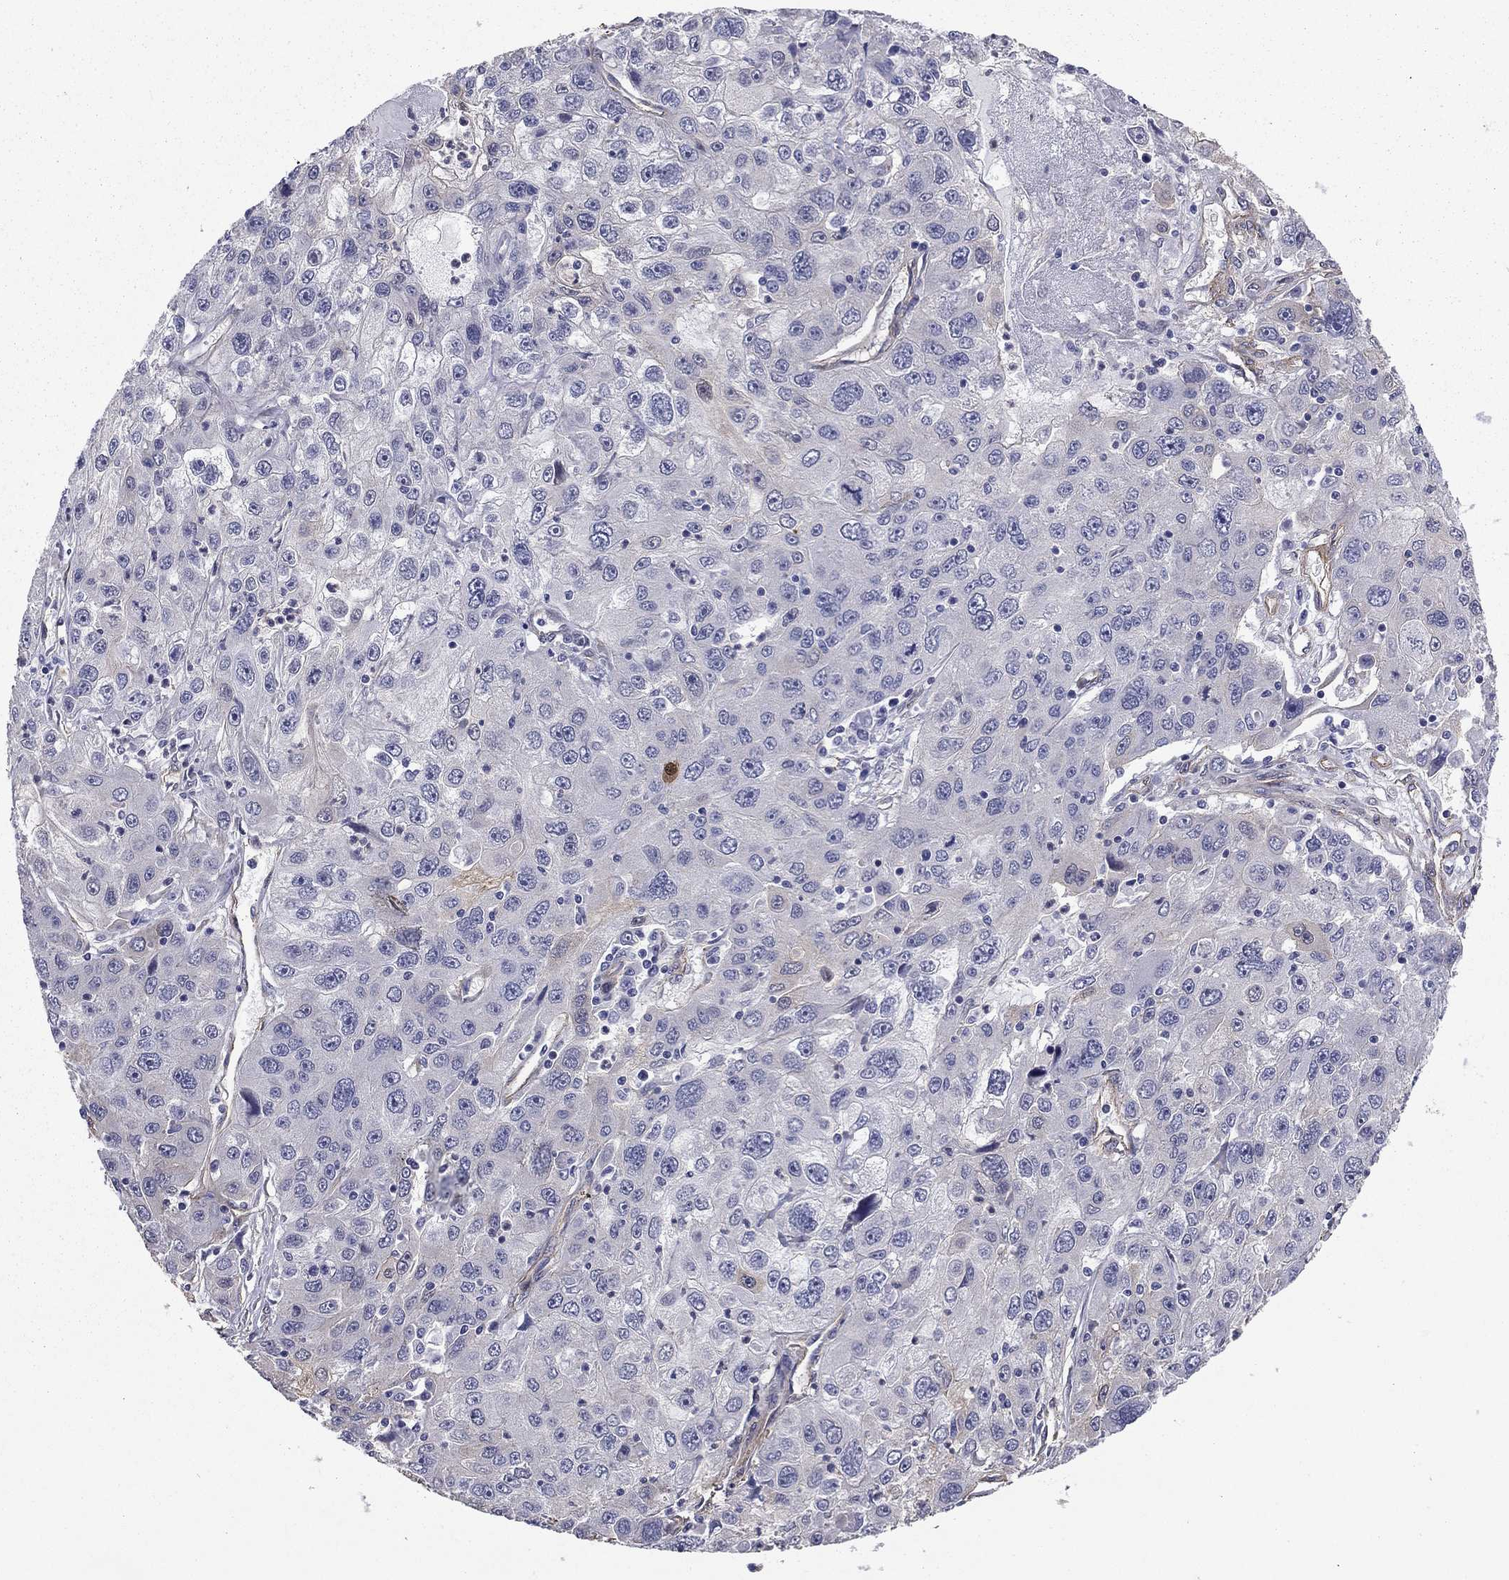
{"staining": {"intensity": "negative", "quantity": "none", "location": "none"}, "tissue": "stomach cancer", "cell_type": "Tumor cells", "image_type": "cancer", "snomed": [{"axis": "morphology", "description": "Adenocarcinoma, NOS"}, {"axis": "topography", "description": "Stomach"}], "caption": "Protein analysis of stomach cancer displays no significant expression in tumor cells.", "gene": "TCHH", "patient": {"sex": "male", "age": 56}}